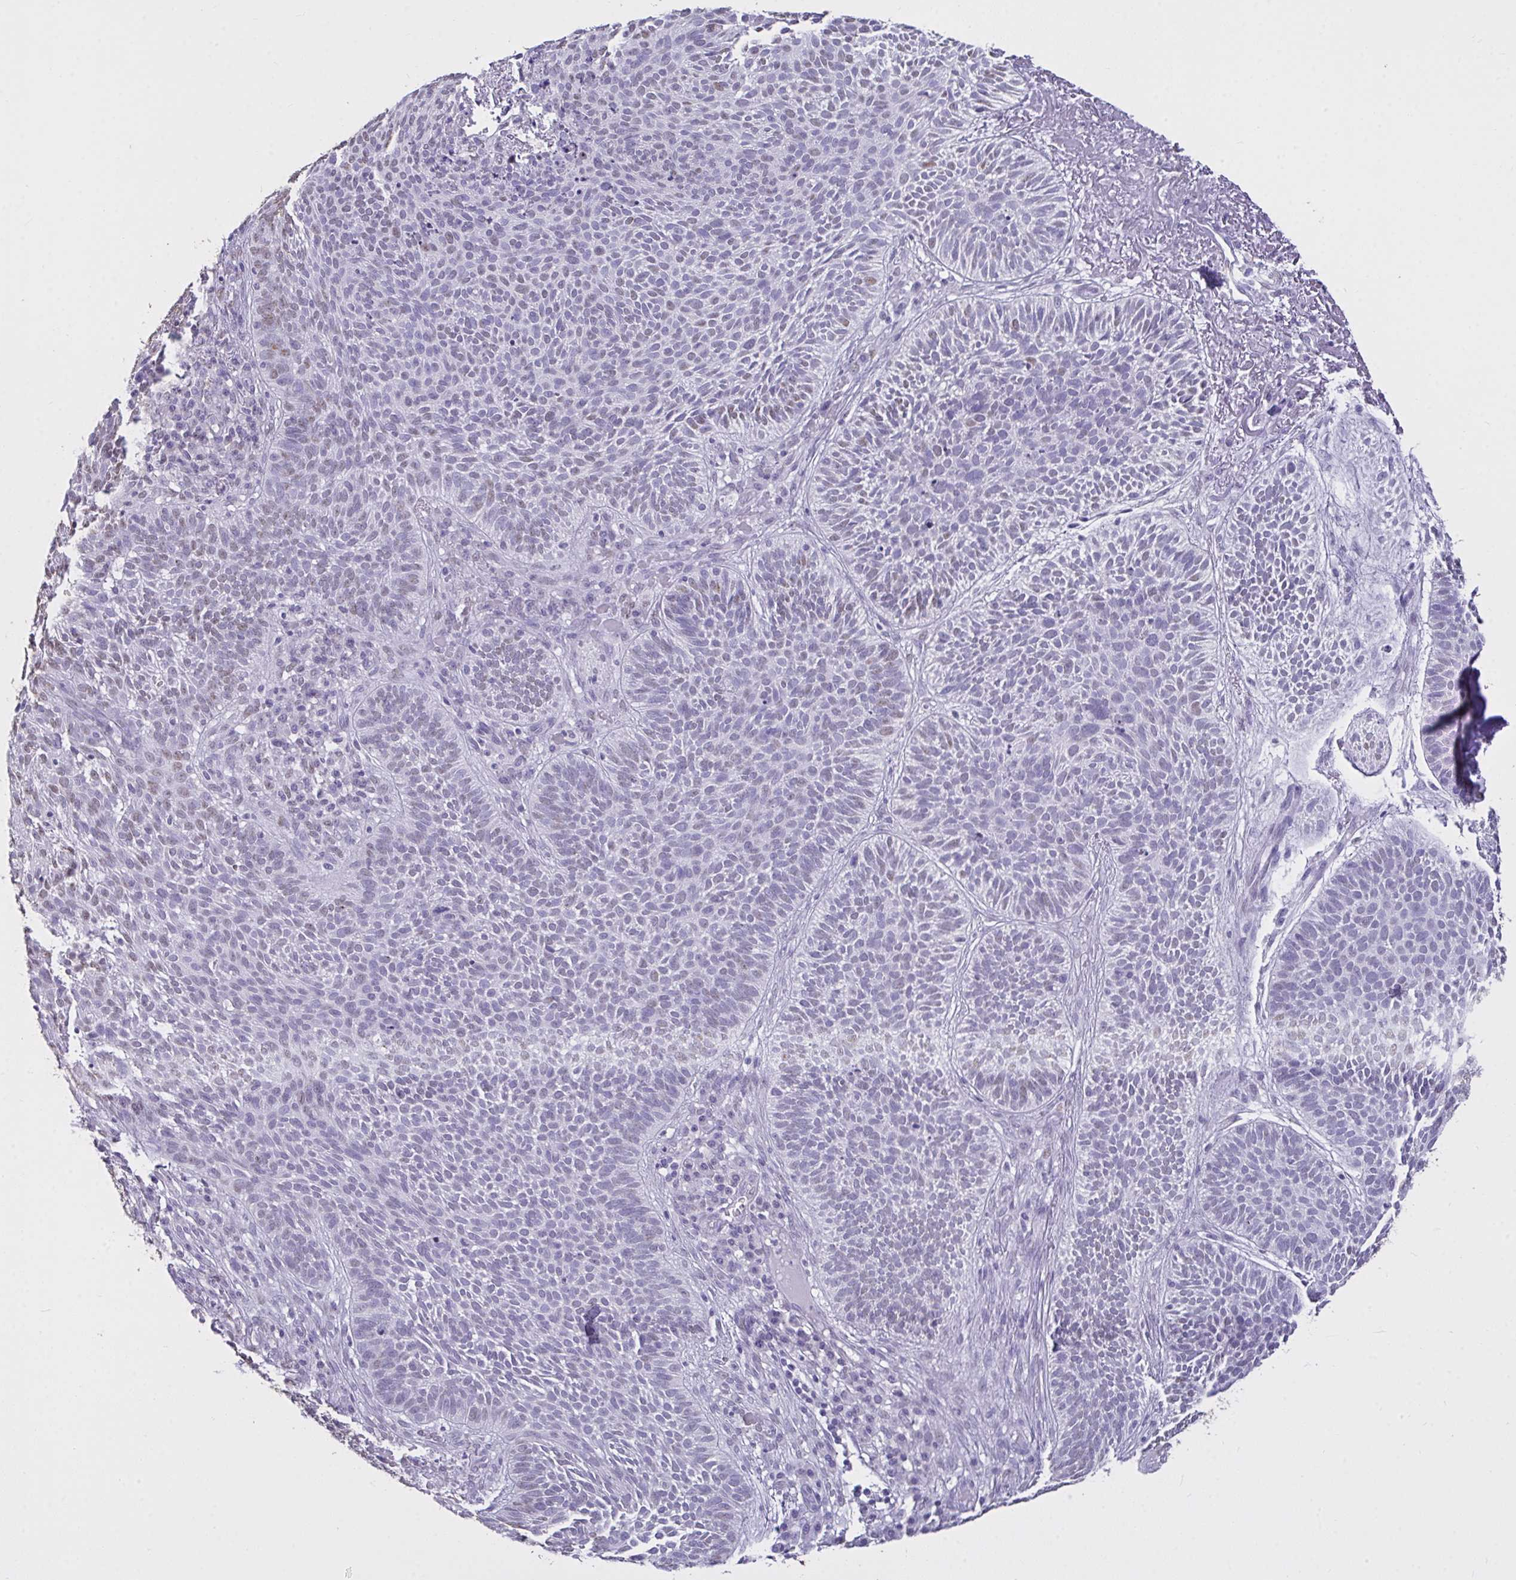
{"staining": {"intensity": "weak", "quantity": "25%-75%", "location": "nuclear"}, "tissue": "skin cancer", "cell_type": "Tumor cells", "image_type": "cancer", "snomed": [{"axis": "morphology", "description": "Basal cell carcinoma"}, {"axis": "topography", "description": "Skin"}, {"axis": "topography", "description": "Skin of face"}], "caption": "Protein analysis of skin cancer (basal cell carcinoma) tissue exhibits weak nuclear expression in about 25%-75% of tumor cells. (Brightfield microscopy of DAB IHC at high magnification).", "gene": "SEMA6B", "patient": {"sex": "female", "age": 82}}